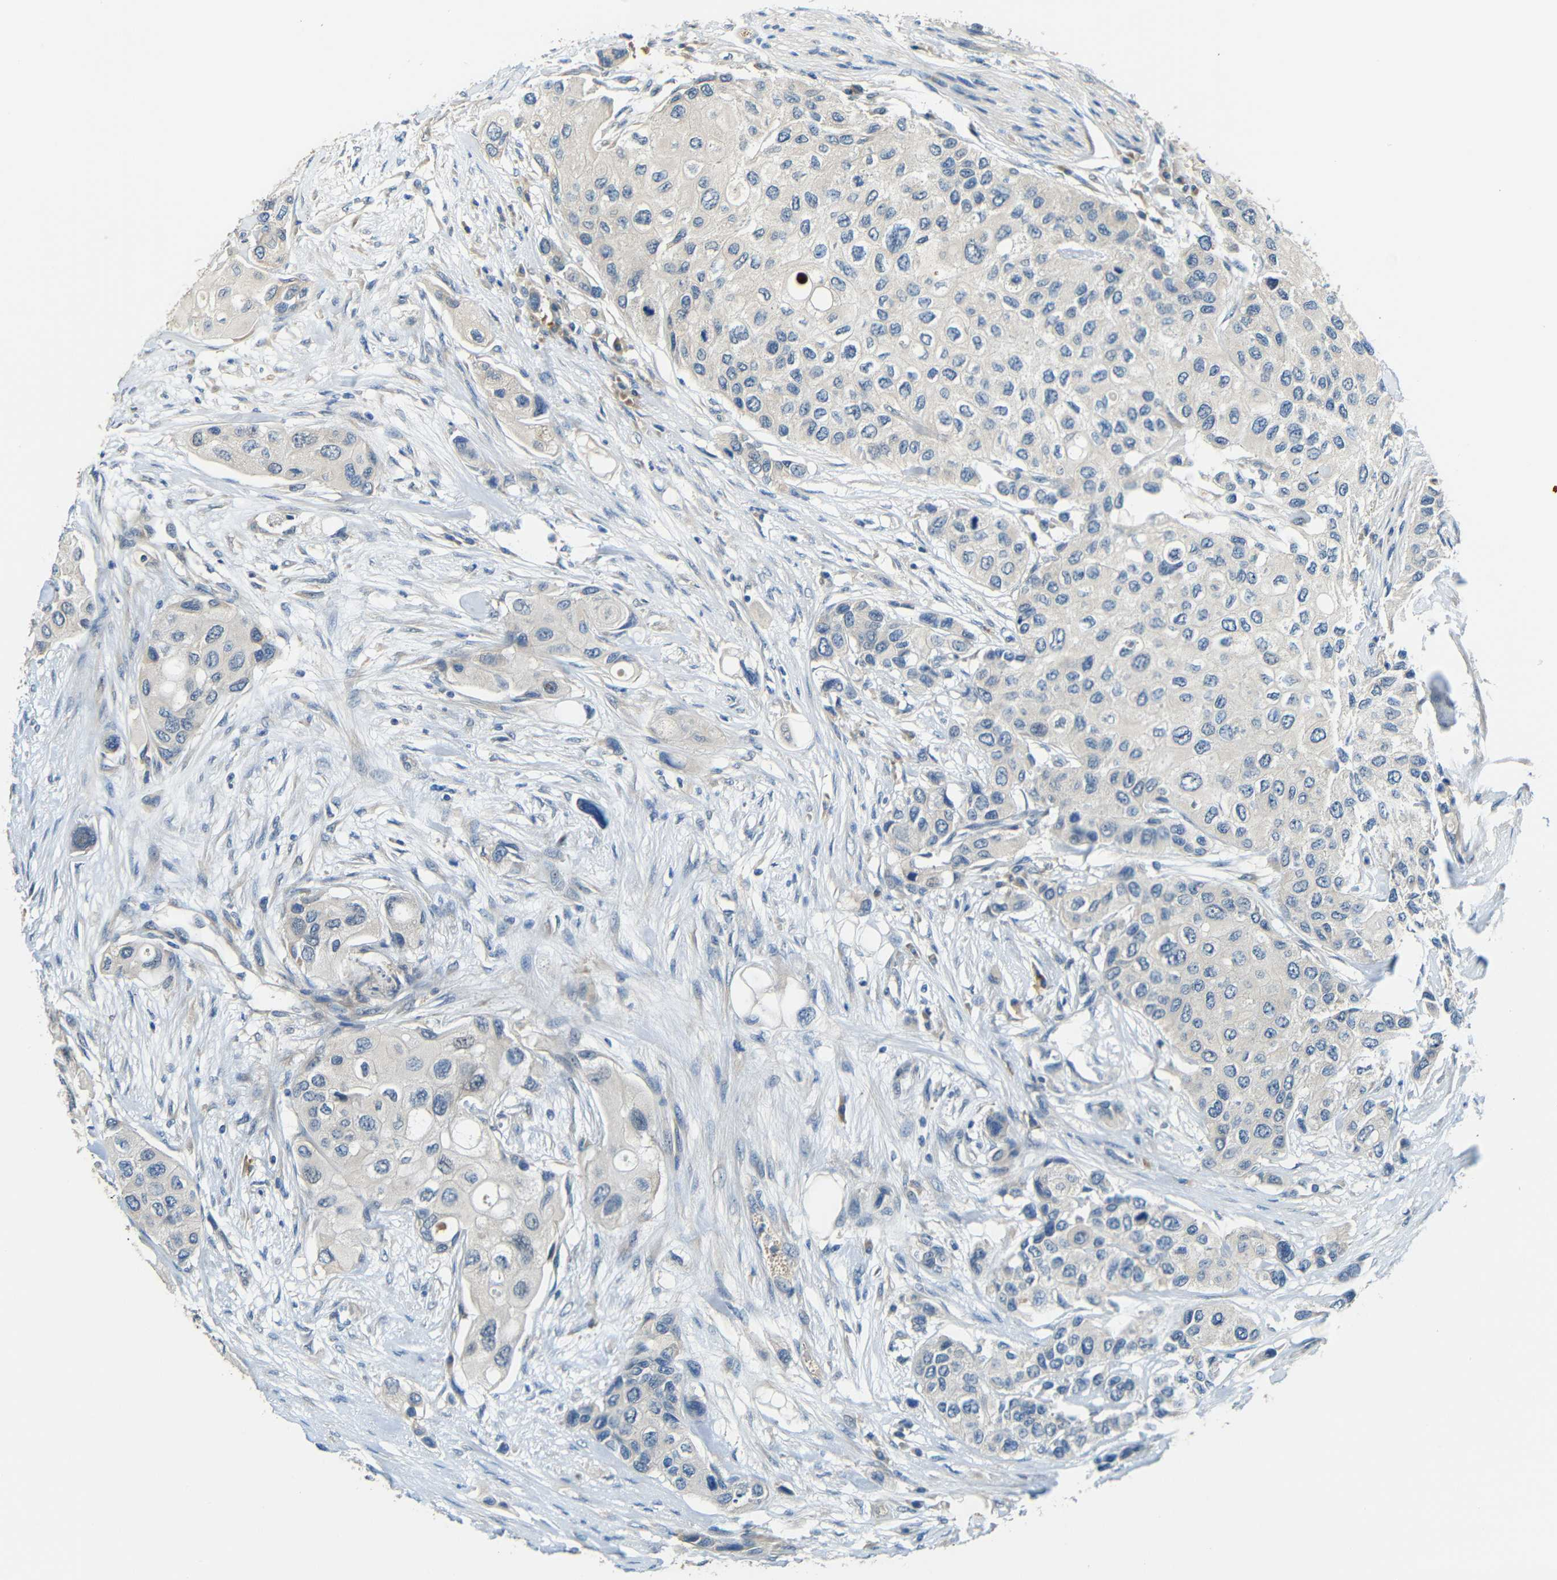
{"staining": {"intensity": "negative", "quantity": "none", "location": "none"}, "tissue": "urothelial cancer", "cell_type": "Tumor cells", "image_type": "cancer", "snomed": [{"axis": "morphology", "description": "Urothelial carcinoma, High grade"}, {"axis": "topography", "description": "Urinary bladder"}], "caption": "This is an immunohistochemistry micrograph of urothelial carcinoma (high-grade). There is no positivity in tumor cells.", "gene": "FNDC3A", "patient": {"sex": "female", "age": 56}}